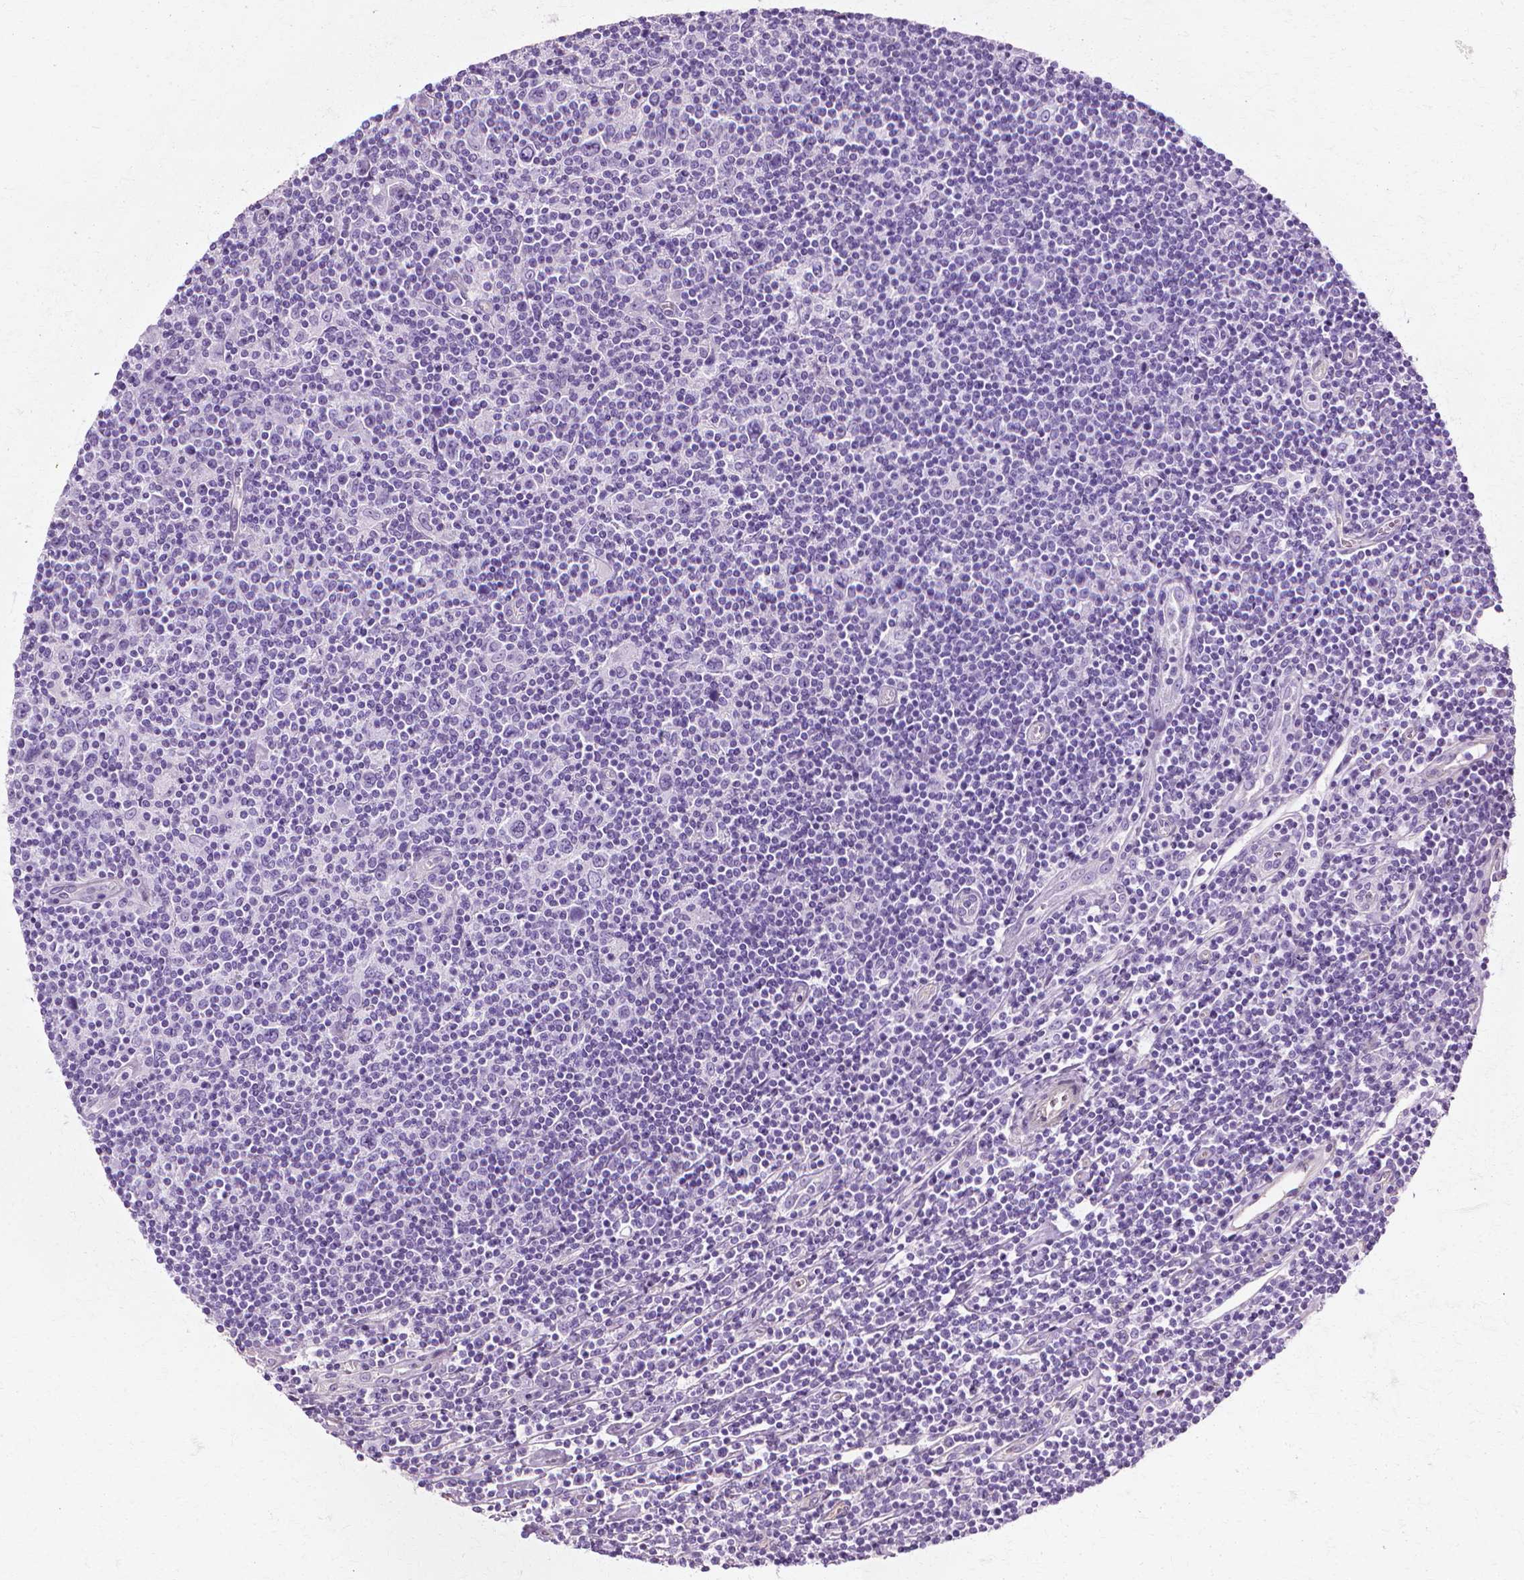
{"staining": {"intensity": "negative", "quantity": "none", "location": "none"}, "tissue": "lymphoma", "cell_type": "Tumor cells", "image_type": "cancer", "snomed": [{"axis": "morphology", "description": "Hodgkin's disease, NOS"}, {"axis": "topography", "description": "Lymph node"}], "caption": "Immunohistochemistry photomicrograph of human Hodgkin's disease stained for a protein (brown), which shows no expression in tumor cells.", "gene": "CFAP157", "patient": {"sex": "male", "age": 40}}